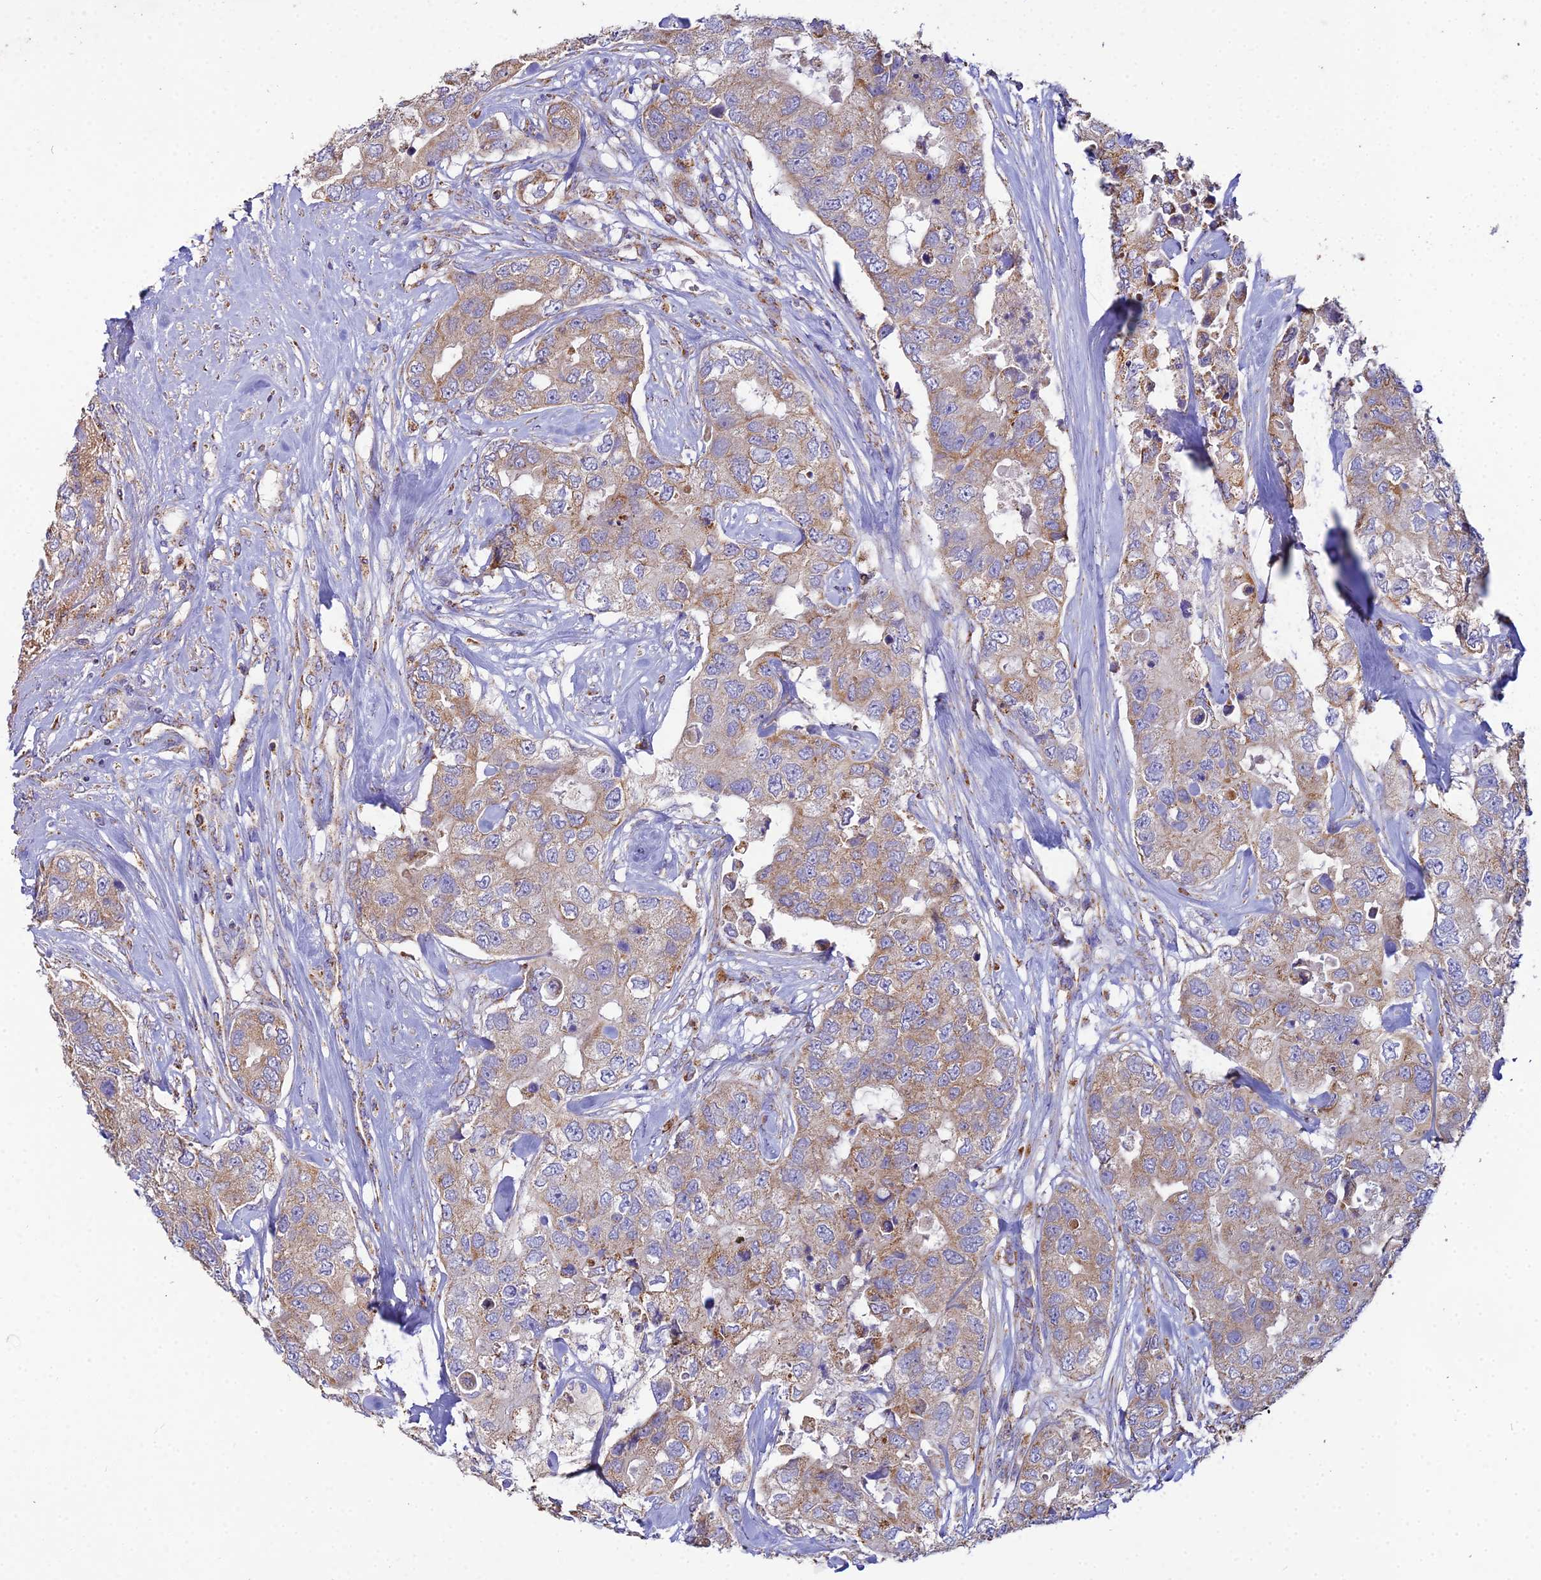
{"staining": {"intensity": "weak", "quantity": ">75%", "location": "cytoplasmic/membranous"}, "tissue": "breast cancer", "cell_type": "Tumor cells", "image_type": "cancer", "snomed": [{"axis": "morphology", "description": "Duct carcinoma"}, {"axis": "topography", "description": "Breast"}], "caption": "DAB (3,3'-diaminobenzidine) immunohistochemical staining of human breast intraductal carcinoma exhibits weak cytoplasmic/membranous protein expression in approximately >75% of tumor cells.", "gene": "NIPSNAP3A", "patient": {"sex": "female", "age": 62}}